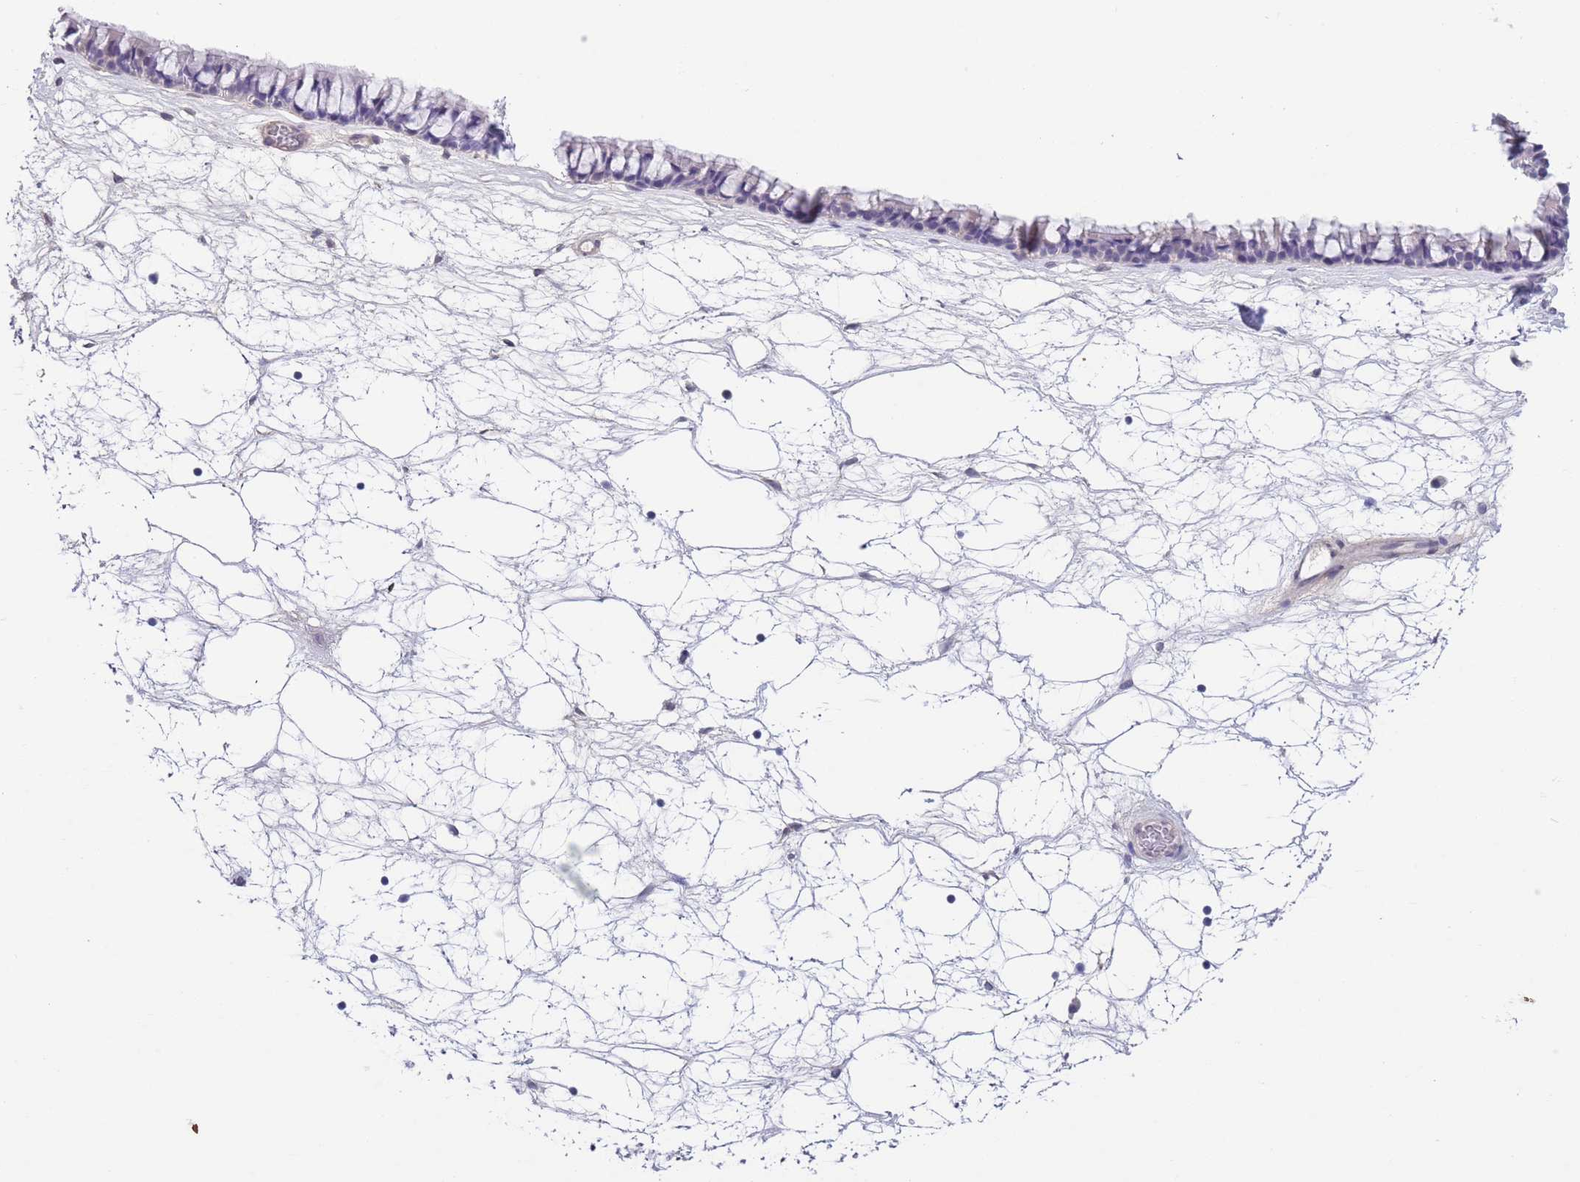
{"staining": {"intensity": "negative", "quantity": "none", "location": "none"}, "tissue": "nasopharynx", "cell_type": "Respiratory epithelial cells", "image_type": "normal", "snomed": [{"axis": "morphology", "description": "Normal tissue, NOS"}, {"axis": "topography", "description": "Nasopharynx"}], "caption": "An image of human nasopharynx is negative for staining in respiratory epithelial cells. The staining is performed using DAB (3,3'-diaminobenzidine) brown chromogen with nuclei counter-stained in using hematoxylin.", "gene": "RNF169", "patient": {"sex": "male", "age": 64}}